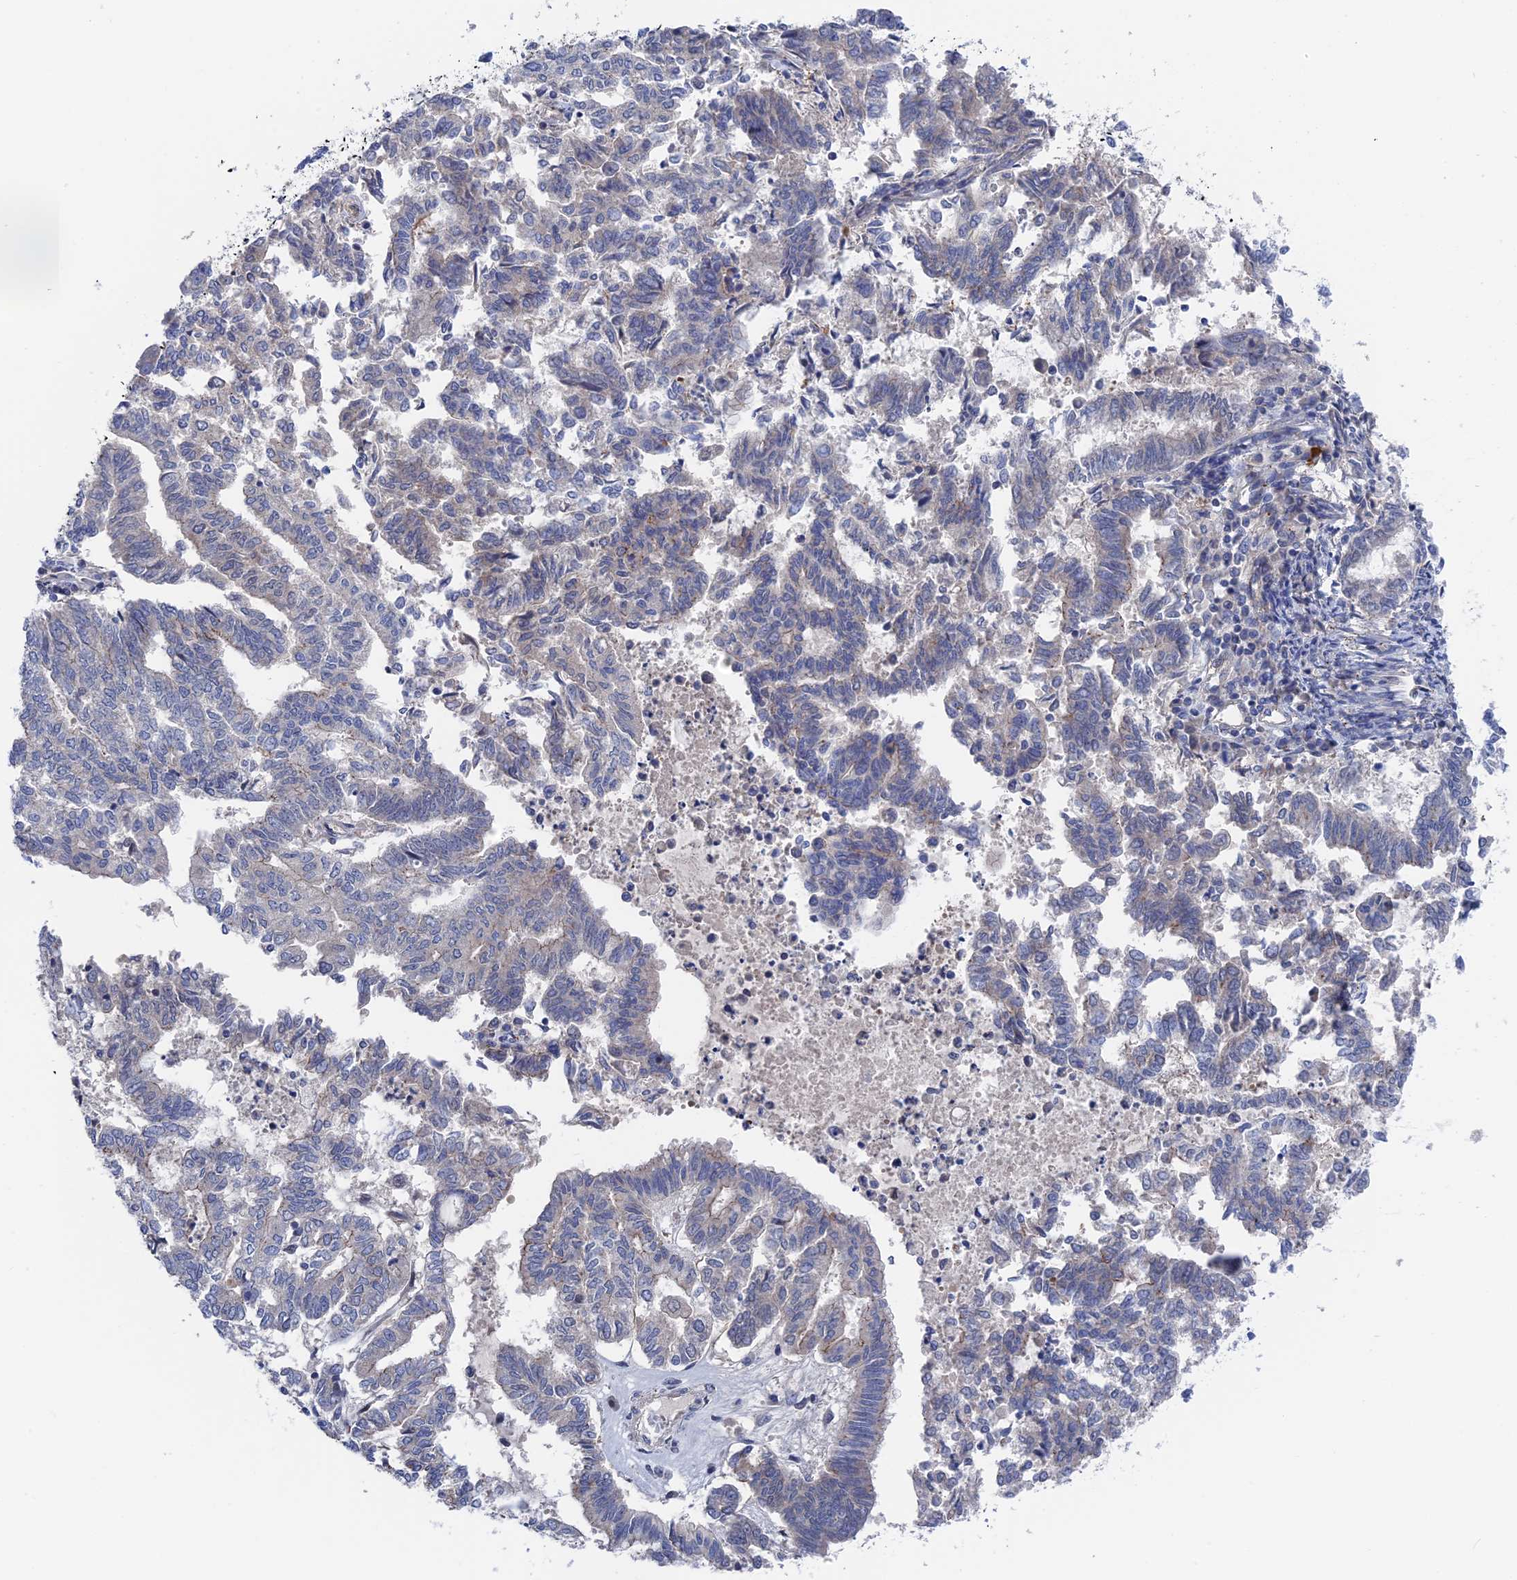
{"staining": {"intensity": "negative", "quantity": "none", "location": "none"}, "tissue": "endometrial cancer", "cell_type": "Tumor cells", "image_type": "cancer", "snomed": [{"axis": "morphology", "description": "Adenocarcinoma, NOS"}, {"axis": "topography", "description": "Endometrium"}], "caption": "The immunohistochemistry (IHC) image has no significant expression in tumor cells of endometrial cancer tissue.", "gene": "MTHFSD", "patient": {"sex": "female", "age": 79}}